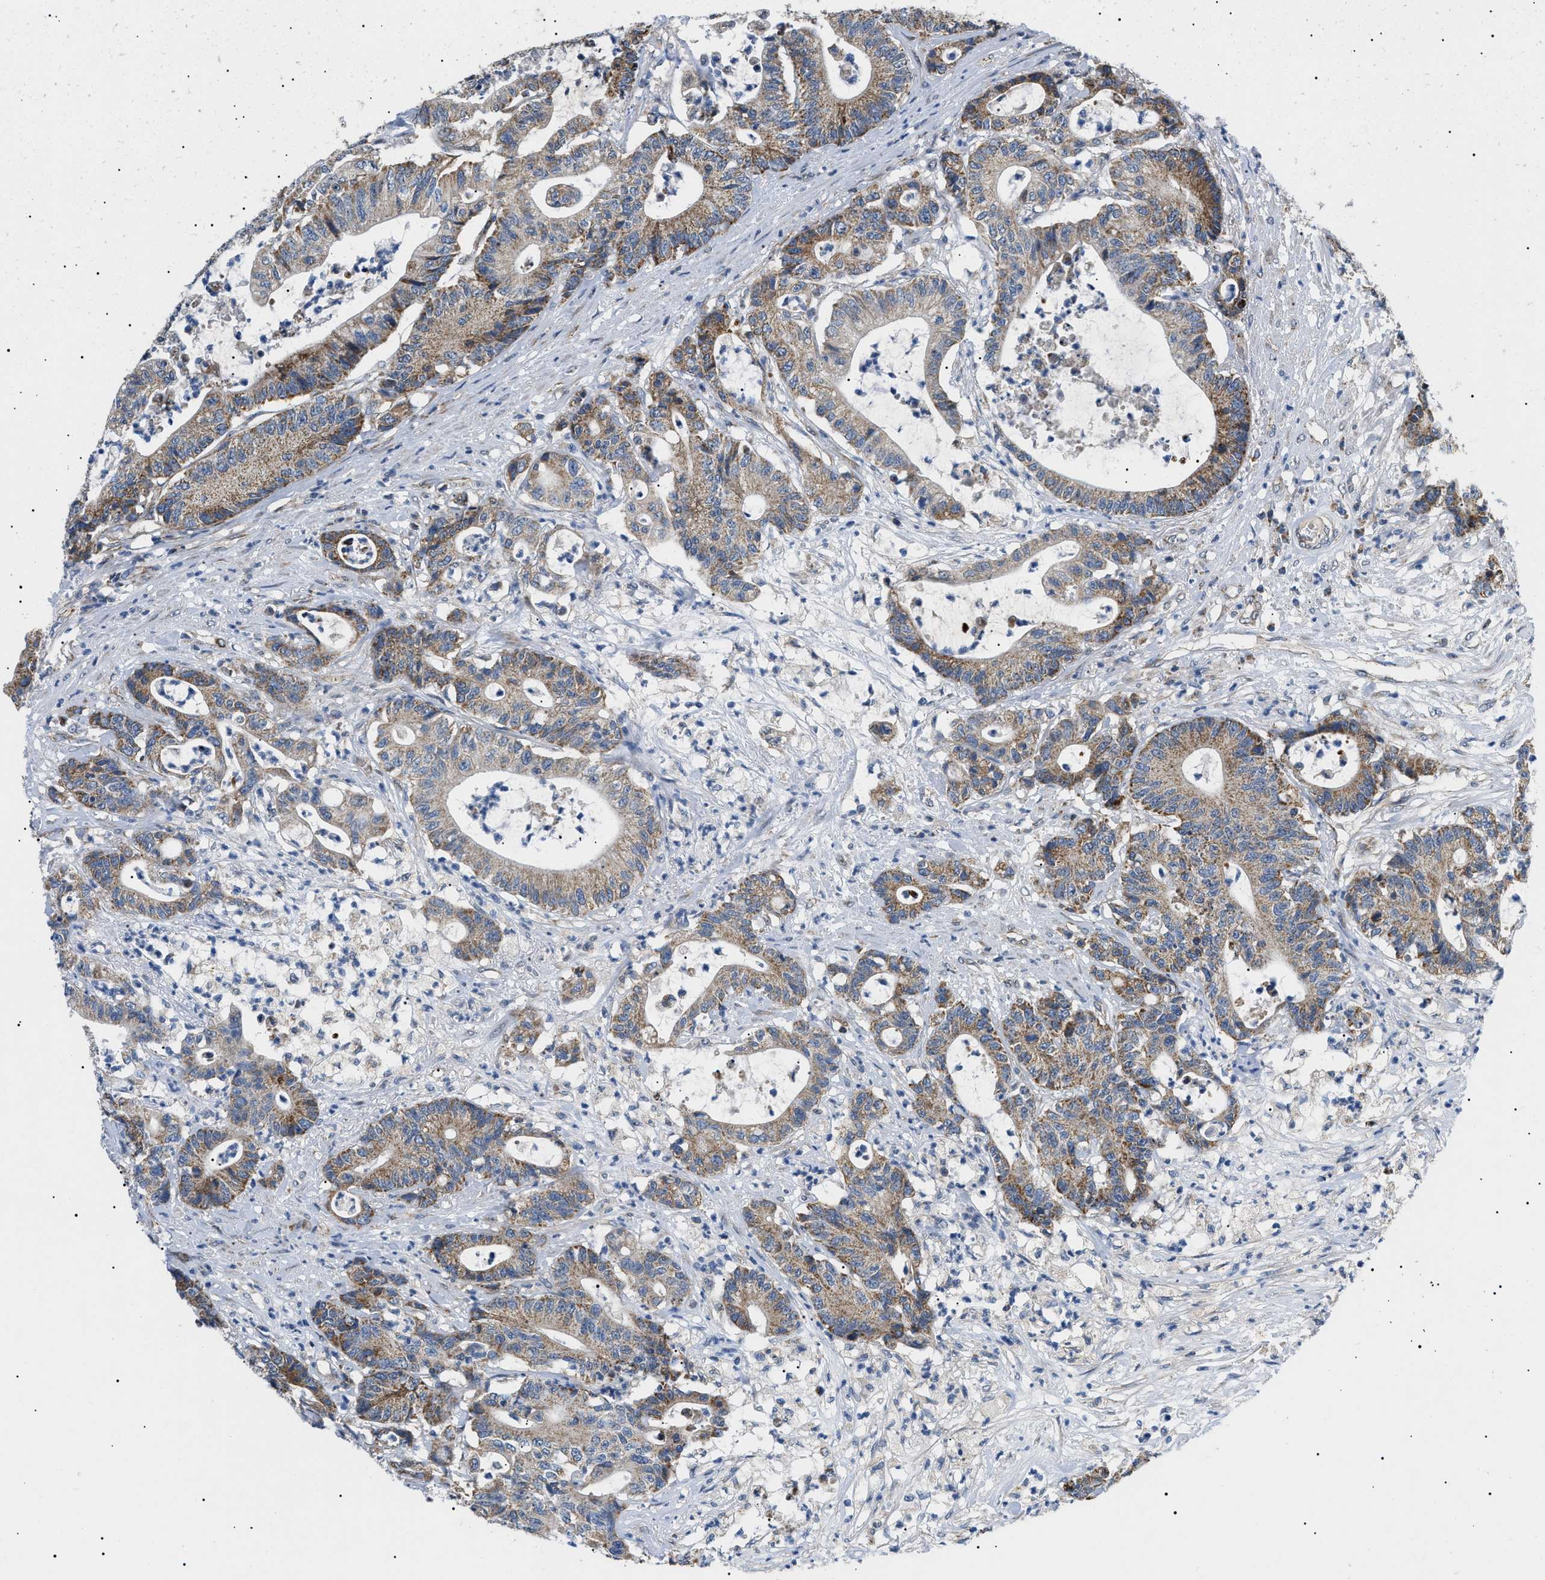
{"staining": {"intensity": "moderate", "quantity": ">75%", "location": "cytoplasmic/membranous"}, "tissue": "colorectal cancer", "cell_type": "Tumor cells", "image_type": "cancer", "snomed": [{"axis": "morphology", "description": "Adenocarcinoma, NOS"}, {"axis": "topography", "description": "Colon"}], "caption": "Brown immunohistochemical staining in human colorectal cancer (adenocarcinoma) demonstrates moderate cytoplasmic/membranous staining in about >75% of tumor cells.", "gene": "TOMM6", "patient": {"sex": "female", "age": 84}}